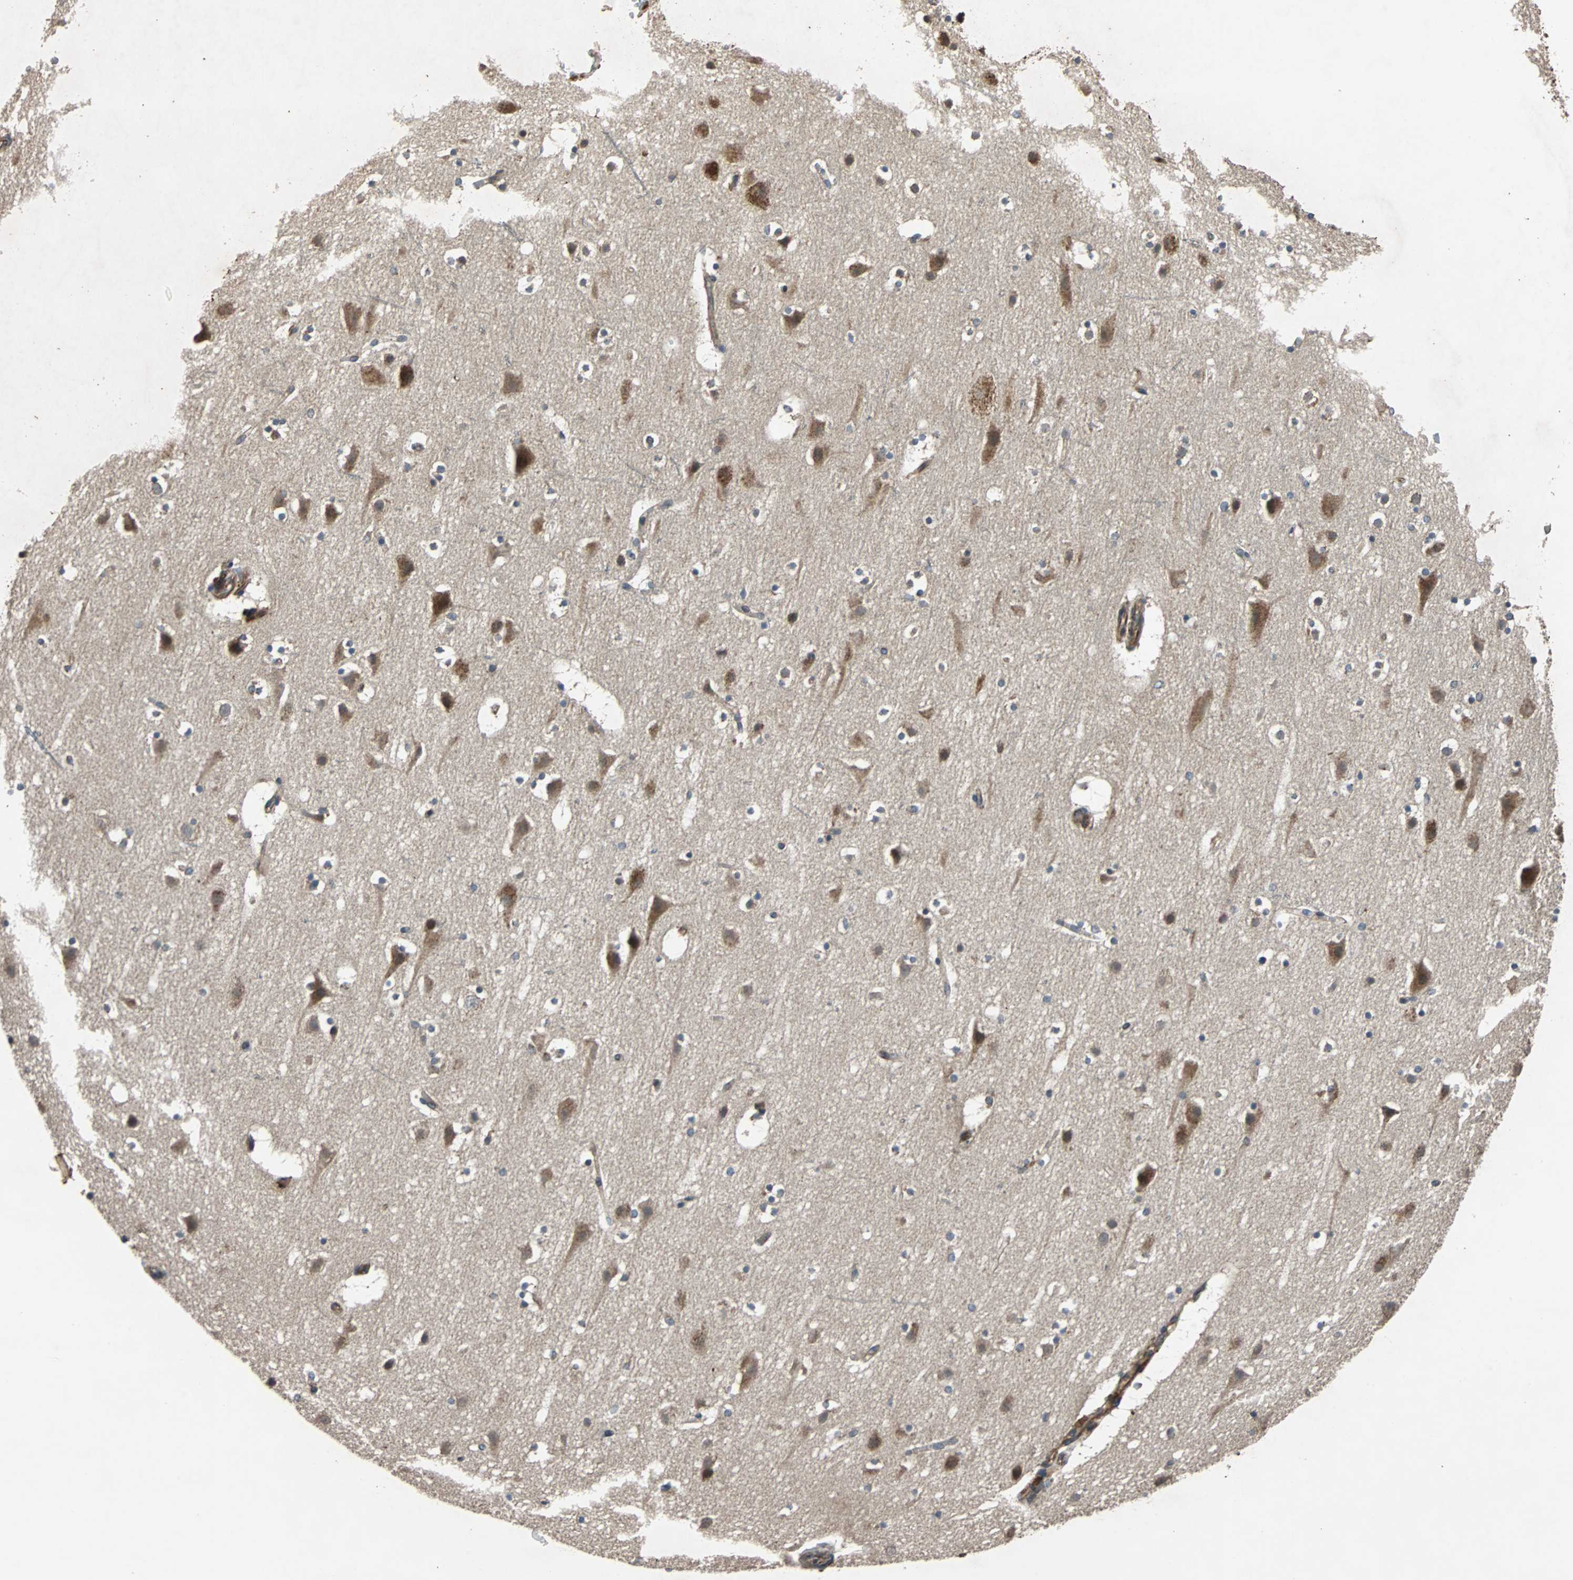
{"staining": {"intensity": "moderate", "quantity": "25%-75%", "location": "cytoplasmic/membranous"}, "tissue": "cerebral cortex", "cell_type": "Endothelial cells", "image_type": "normal", "snomed": [{"axis": "morphology", "description": "Normal tissue, NOS"}, {"axis": "topography", "description": "Cerebral cortex"}], "caption": "Immunohistochemistry (IHC) image of unremarkable cerebral cortex stained for a protein (brown), which shows medium levels of moderate cytoplasmic/membranous expression in approximately 25%-75% of endothelial cells.", "gene": "ACTR3", "patient": {"sex": "male", "age": 45}}